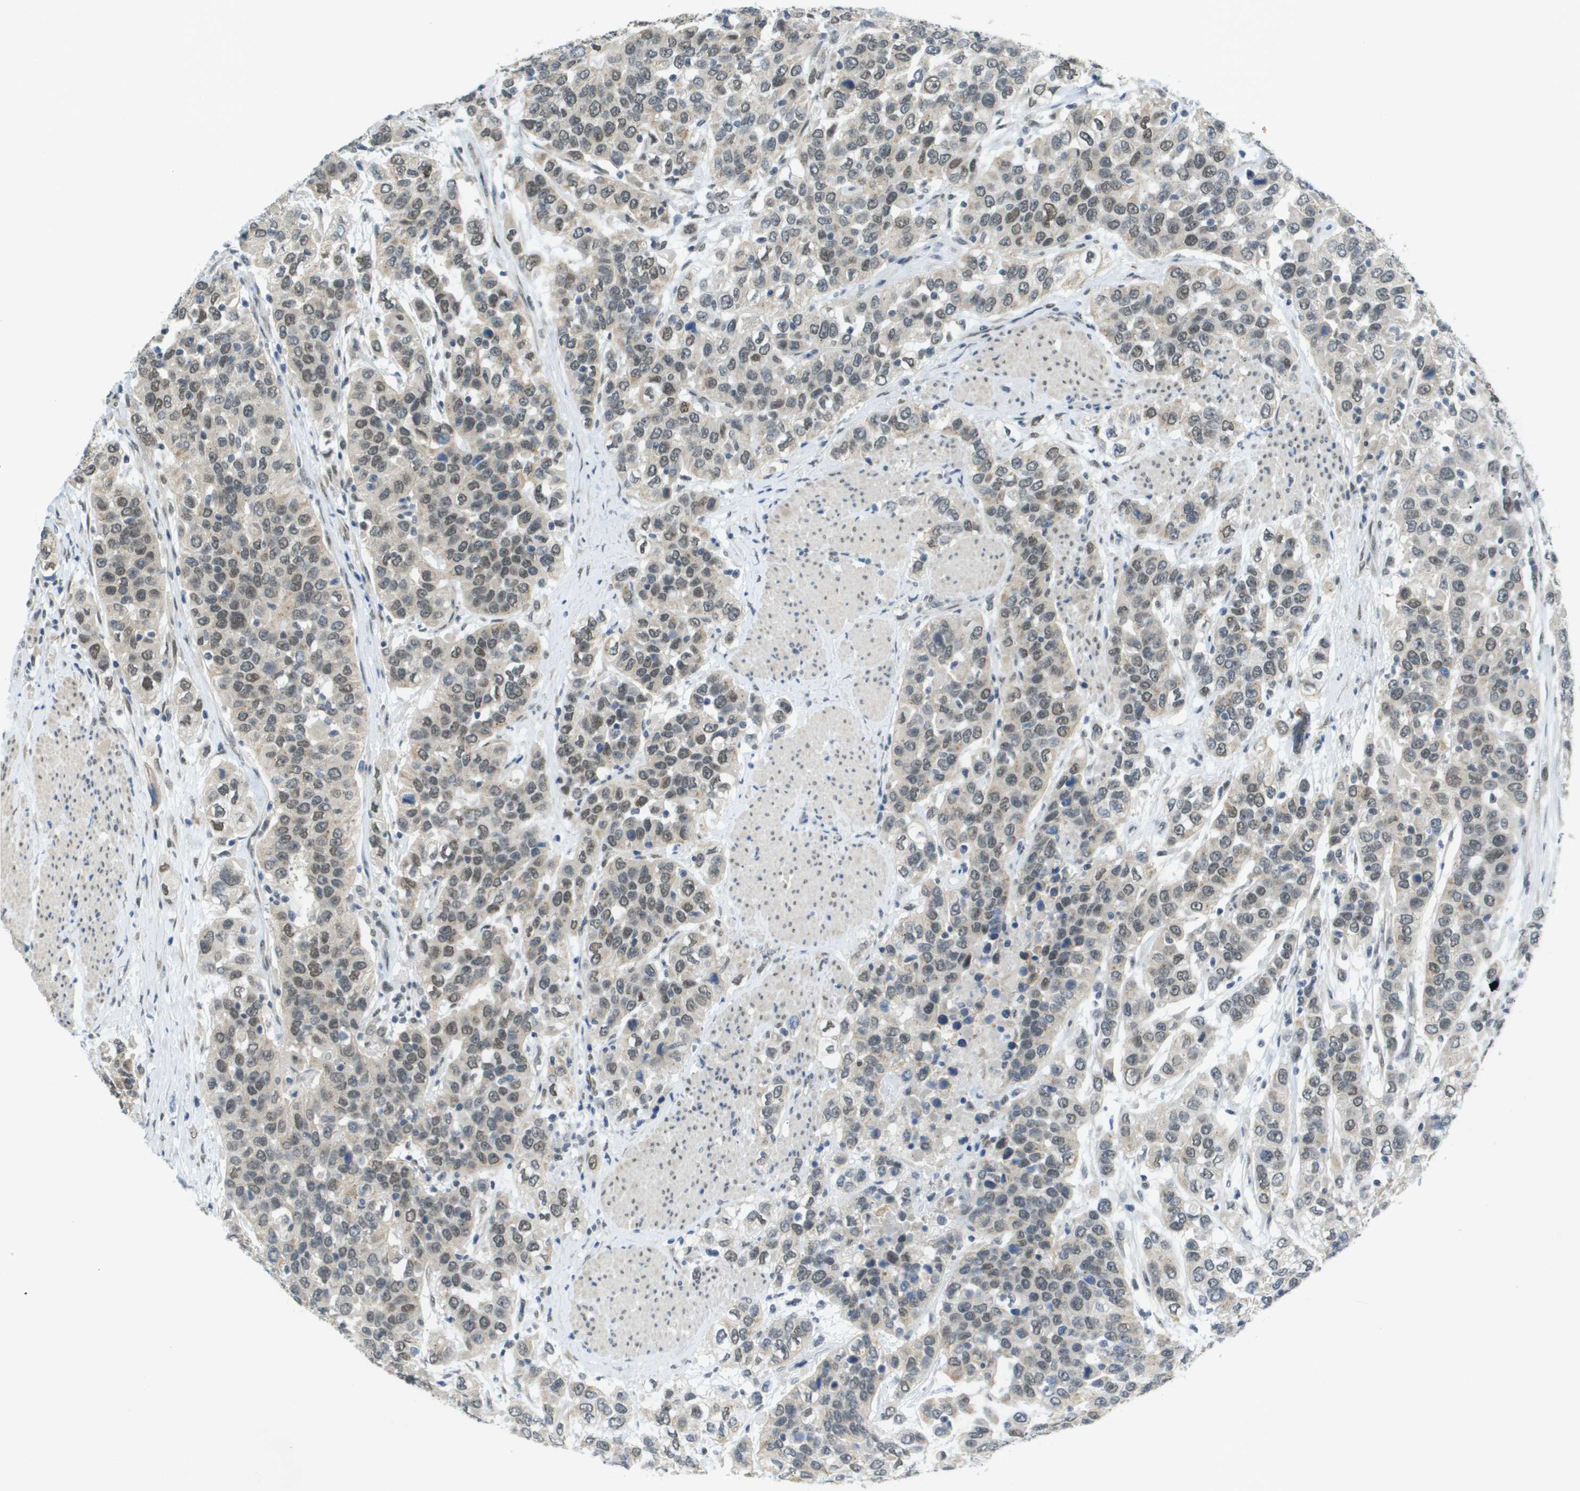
{"staining": {"intensity": "moderate", "quantity": "25%-75%", "location": "nuclear"}, "tissue": "urothelial cancer", "cell_type": "Tumor cells", "image_type": "cancer", "snomed": [{"axis": "morphology", "description": "Urothelial carcinoma, High grade"}, {"axis": "topography", "description": "Urinary bladder"}], "caption": "Immunohistochemistry (IHC) staining of urothelial carcinoma (high-grade), which shows medium levels of moderate nuclear positivity in approximately 25%-75% of tumor cells indicating moderate nuclear protein positivity. The staining was performed using DAB (brown) for protein detection and nuclei were counterstained in hematoxylin (blue).", "gene": "ARID1B", "patient": {"sex": "female", "age": 80}}